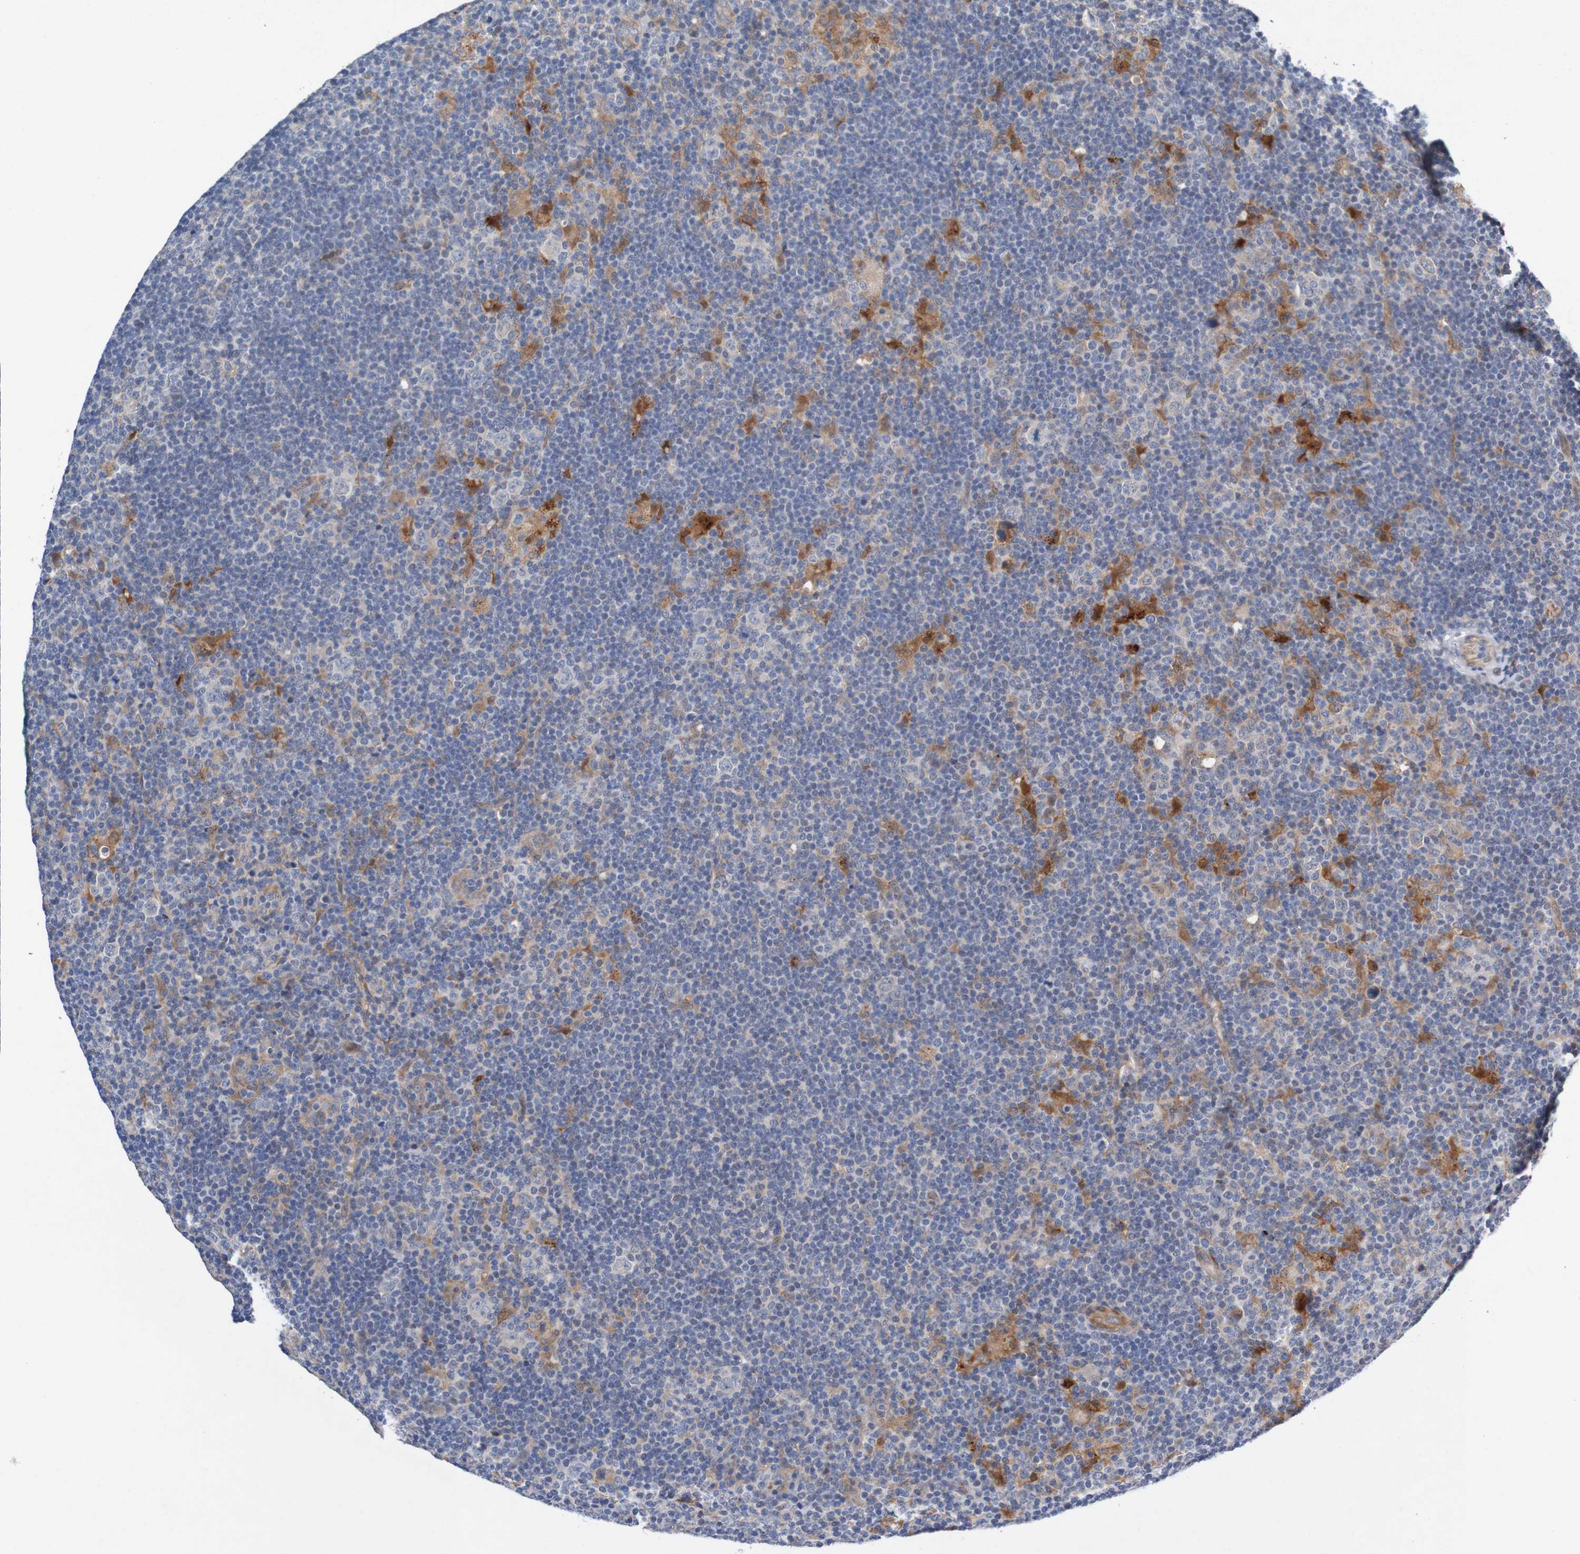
{"staining": {"intensity": "weak", "quantity": "<25%", "location": "cytoplasmic/membranous"}, "tissue": "lymphoma", "cell_type": "Tumor cells", "image_type": "cancer", "snomed": [{"axis": "morphology", "description": "Hodgkin's disease, NOS"}, {"axis": "topography", "description": "Lymph node"}], "caption": "Tumor cells show no significant positivity in Hodgkin's disease.", "gene": "CPED1", "patient": {"sex": "female", "age": 57}}